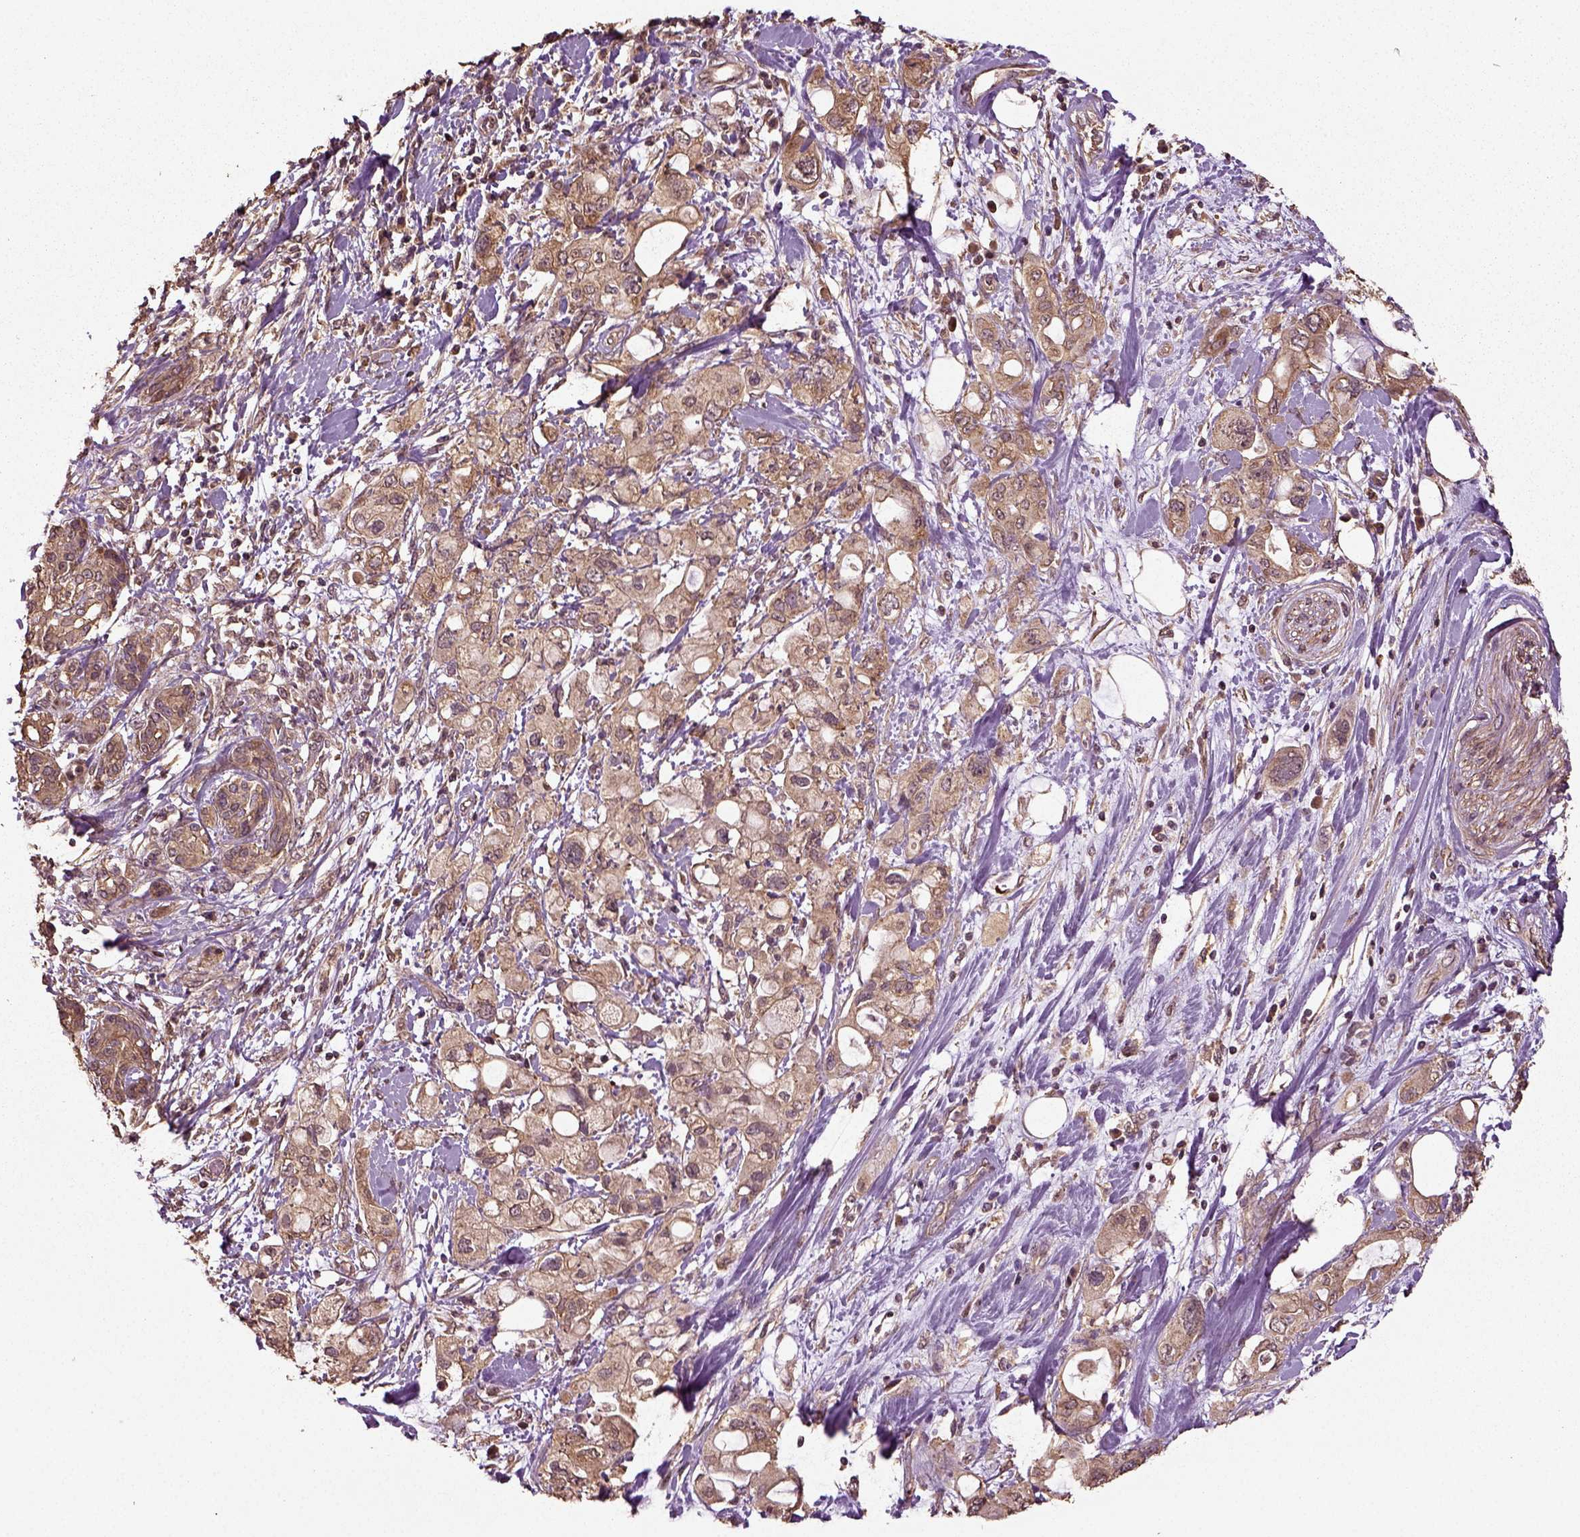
{"staining": {"intensity": "moderate", "quantity": ">75%", "location": "cytoplasmic/membranous"}, "tissue": "pancreatic cancer", "cell_type": "Tumor cells", "image_type": "cancer", "snomed": [{"axis": "morphology", "description": "Adenocarcinoma, NOS"}, {"axis": "topography", "description": "Pancreas"}], "caption": "Protein expression analysis of pancreatic cancer (adenocarcinoma) displays moderate cytoplasmic/membranous expression in approximately >75% of tumor cells.", "gene": "ERV3-1", "patient": {"sex": "female", "age": 56}}